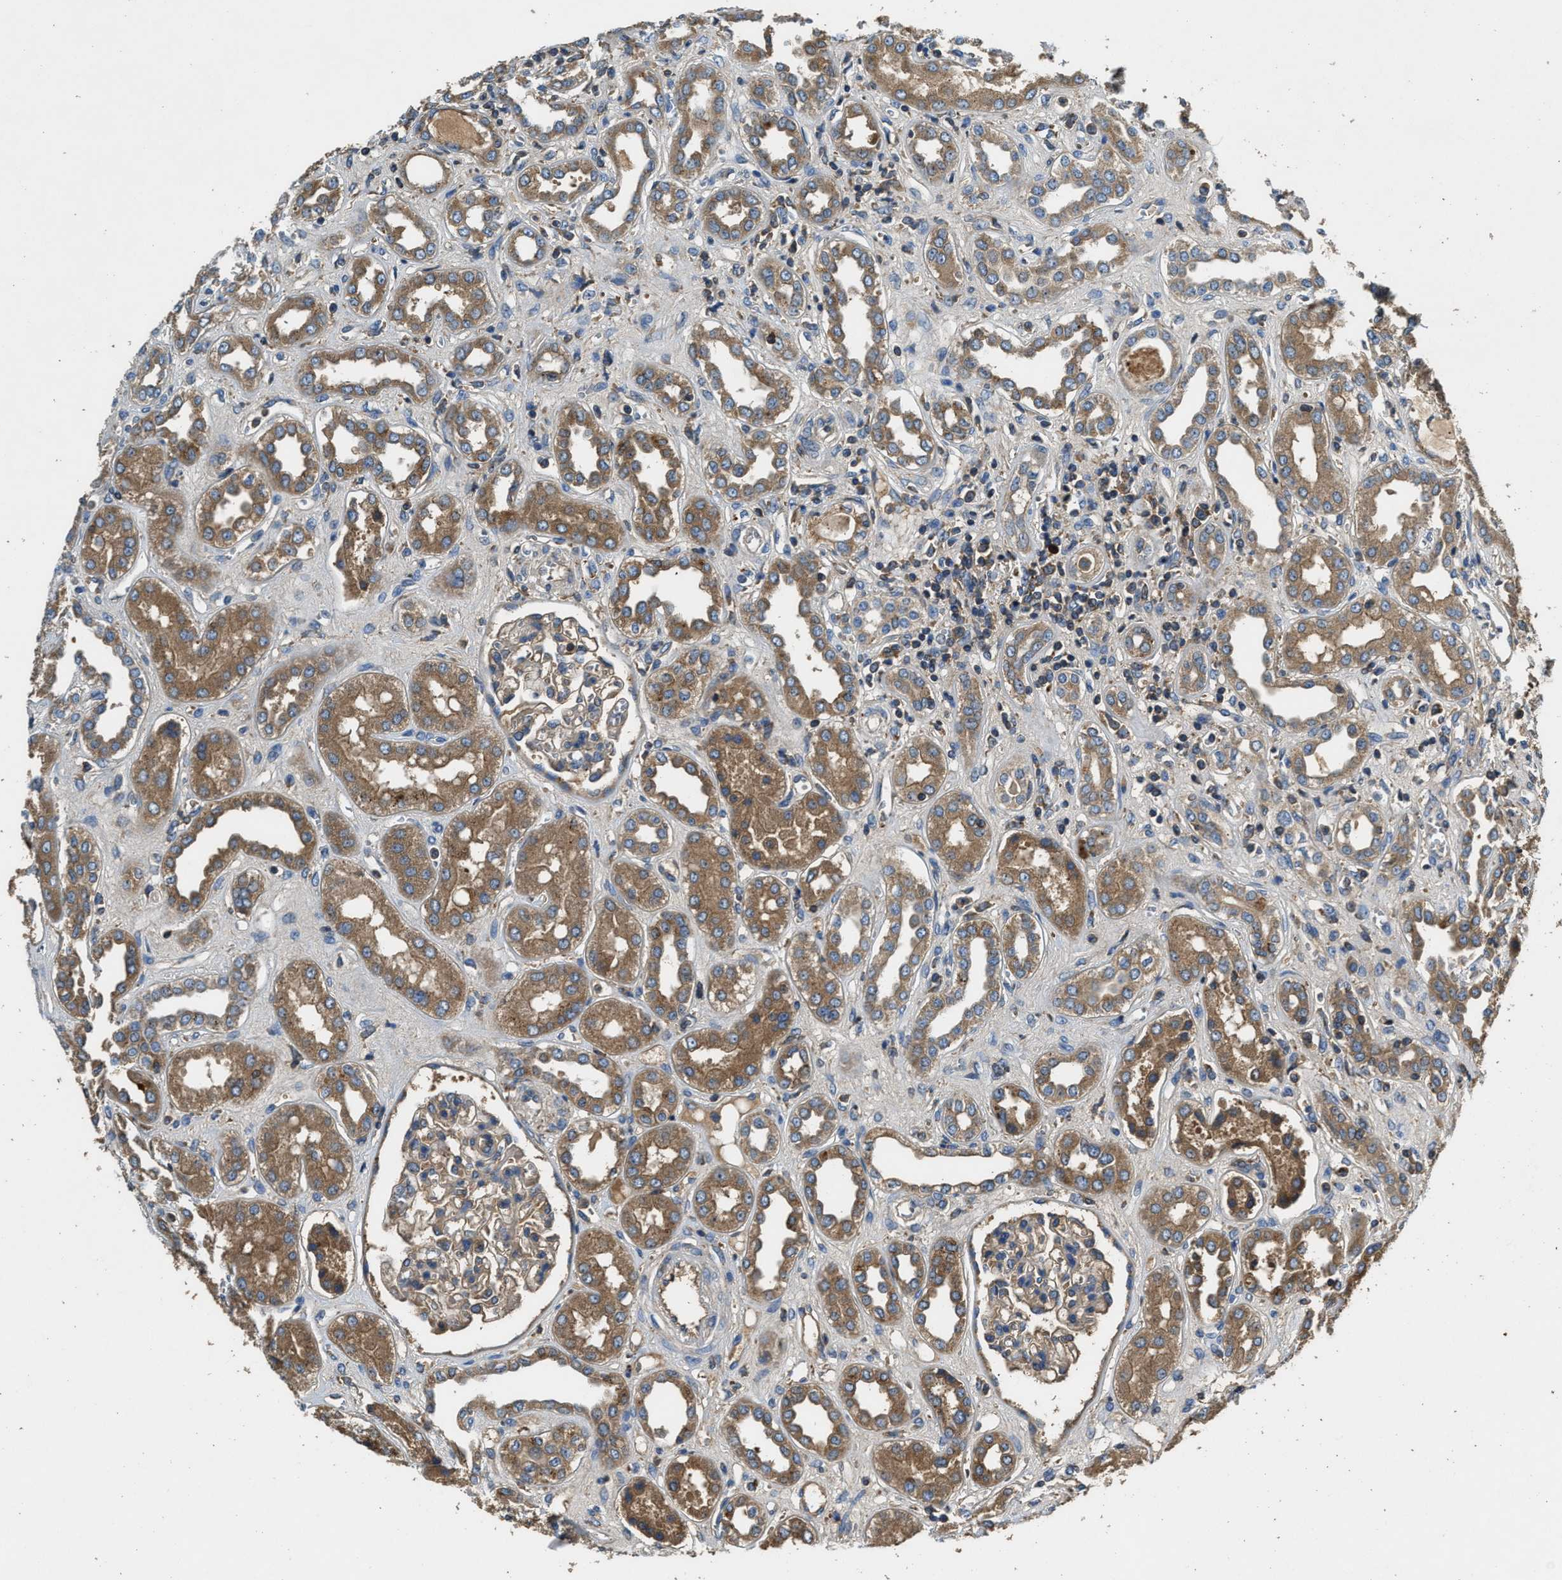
{"staining": {"intensity": "weak", "quantity": ">75%", "location": "cytoplasmic/membranous"}, "tissue": "kidney", "cell_type": "Cells in glomeruli", "image_type": "normal", "snomed": [{"axis": "morphology", "description": "Normal tissue, NOS"}, {"axis": "topography", "description": "Kidney"}], "caption": "This is an image of immunohistochemistry (IHC) staining of unremarkable kidney, which shows weak staining in the cytoplasmic/membranous of cells in glomeruli.", "gene": "BLOC1S1", "patient": {"sex": "male", "age": 59}}